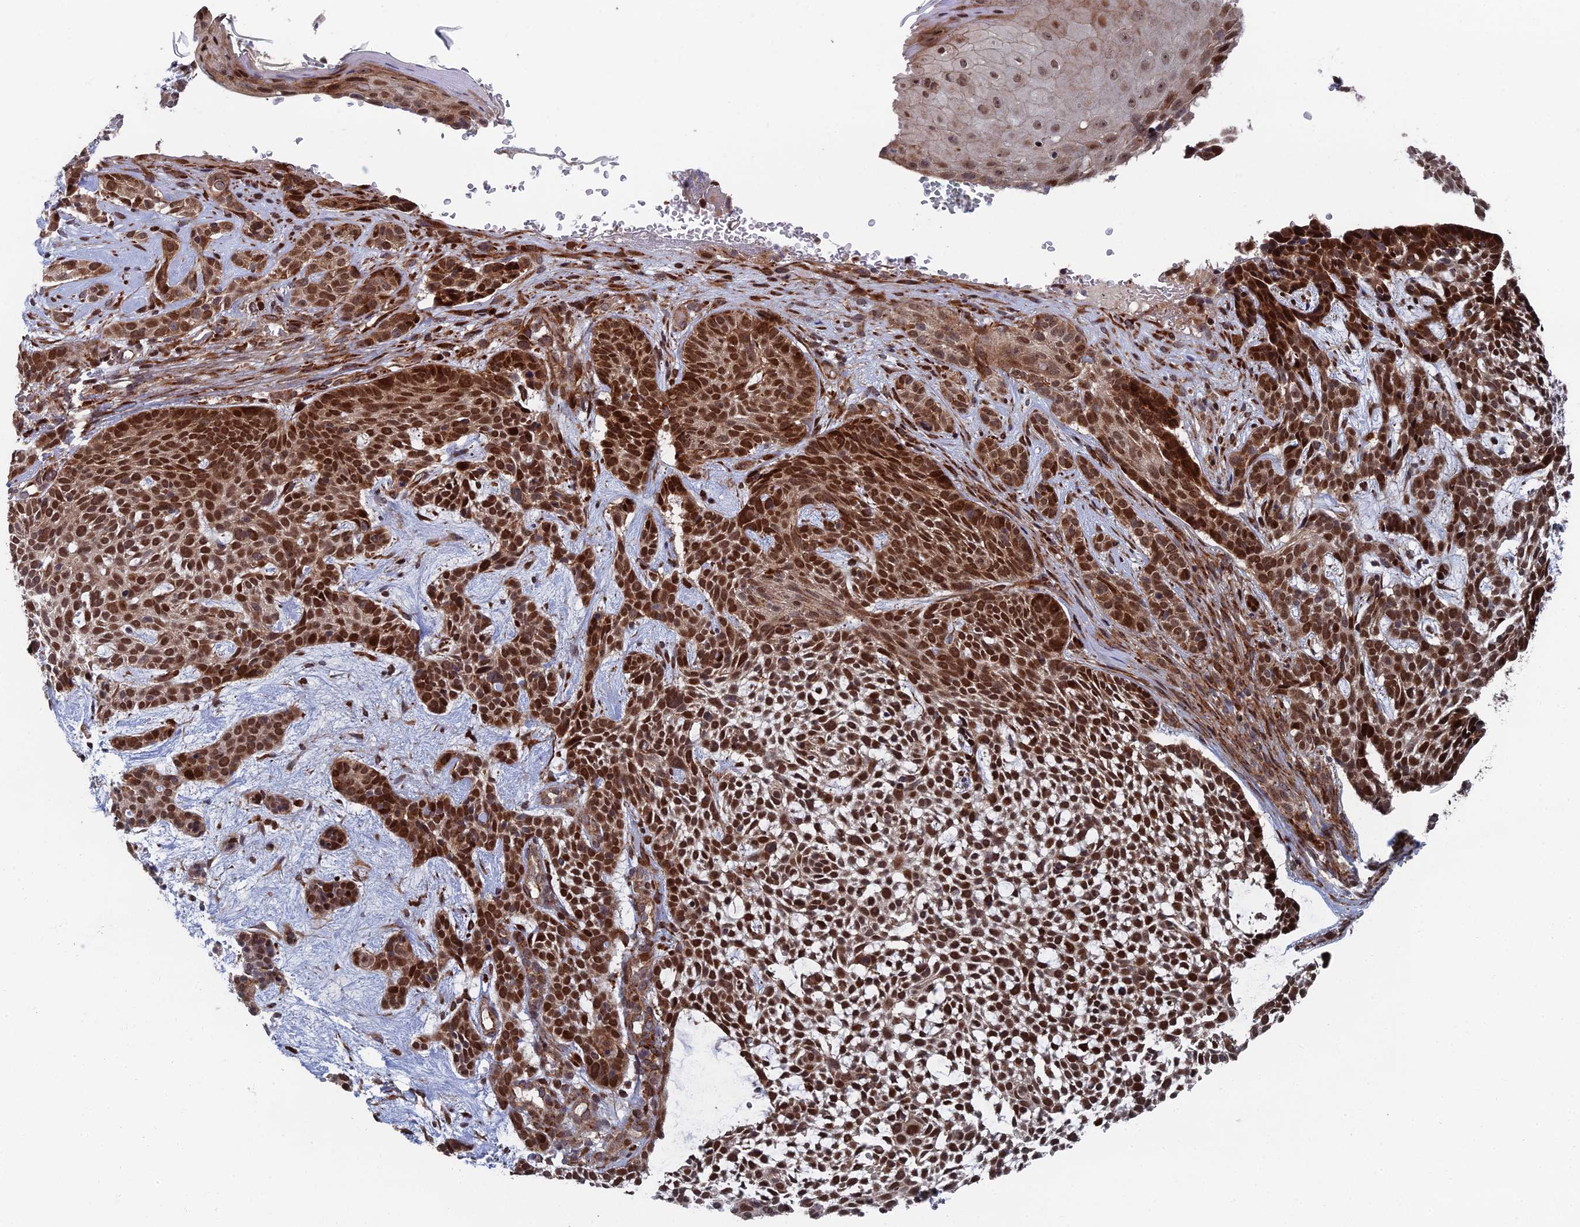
{"staining": {"intensity": "strong", "quantity": ">75%", "location": "nuclear"}, "tissue": "skin cancer", "cell_type": "Tumor cells", "image_type": "cancer", "snomed": [{"axis": "morphology", "description": "Basal cell carcinoma"}, {"axis": "topography", "description": "Skin"}], "caption": "Immunohistochemistry staining of skin basal cell carcinoma, which shows high levels of strong nuclear staining in approximately >75% of tumor cells indicating strong nuclear protein positivity. The staining was performed using DAB (brown) for protein detection and nuclei were counterstained in hematoxylin (blue).", "gene": "GTF2IRD1", "patient": {"sex": "male", "age": 71}}